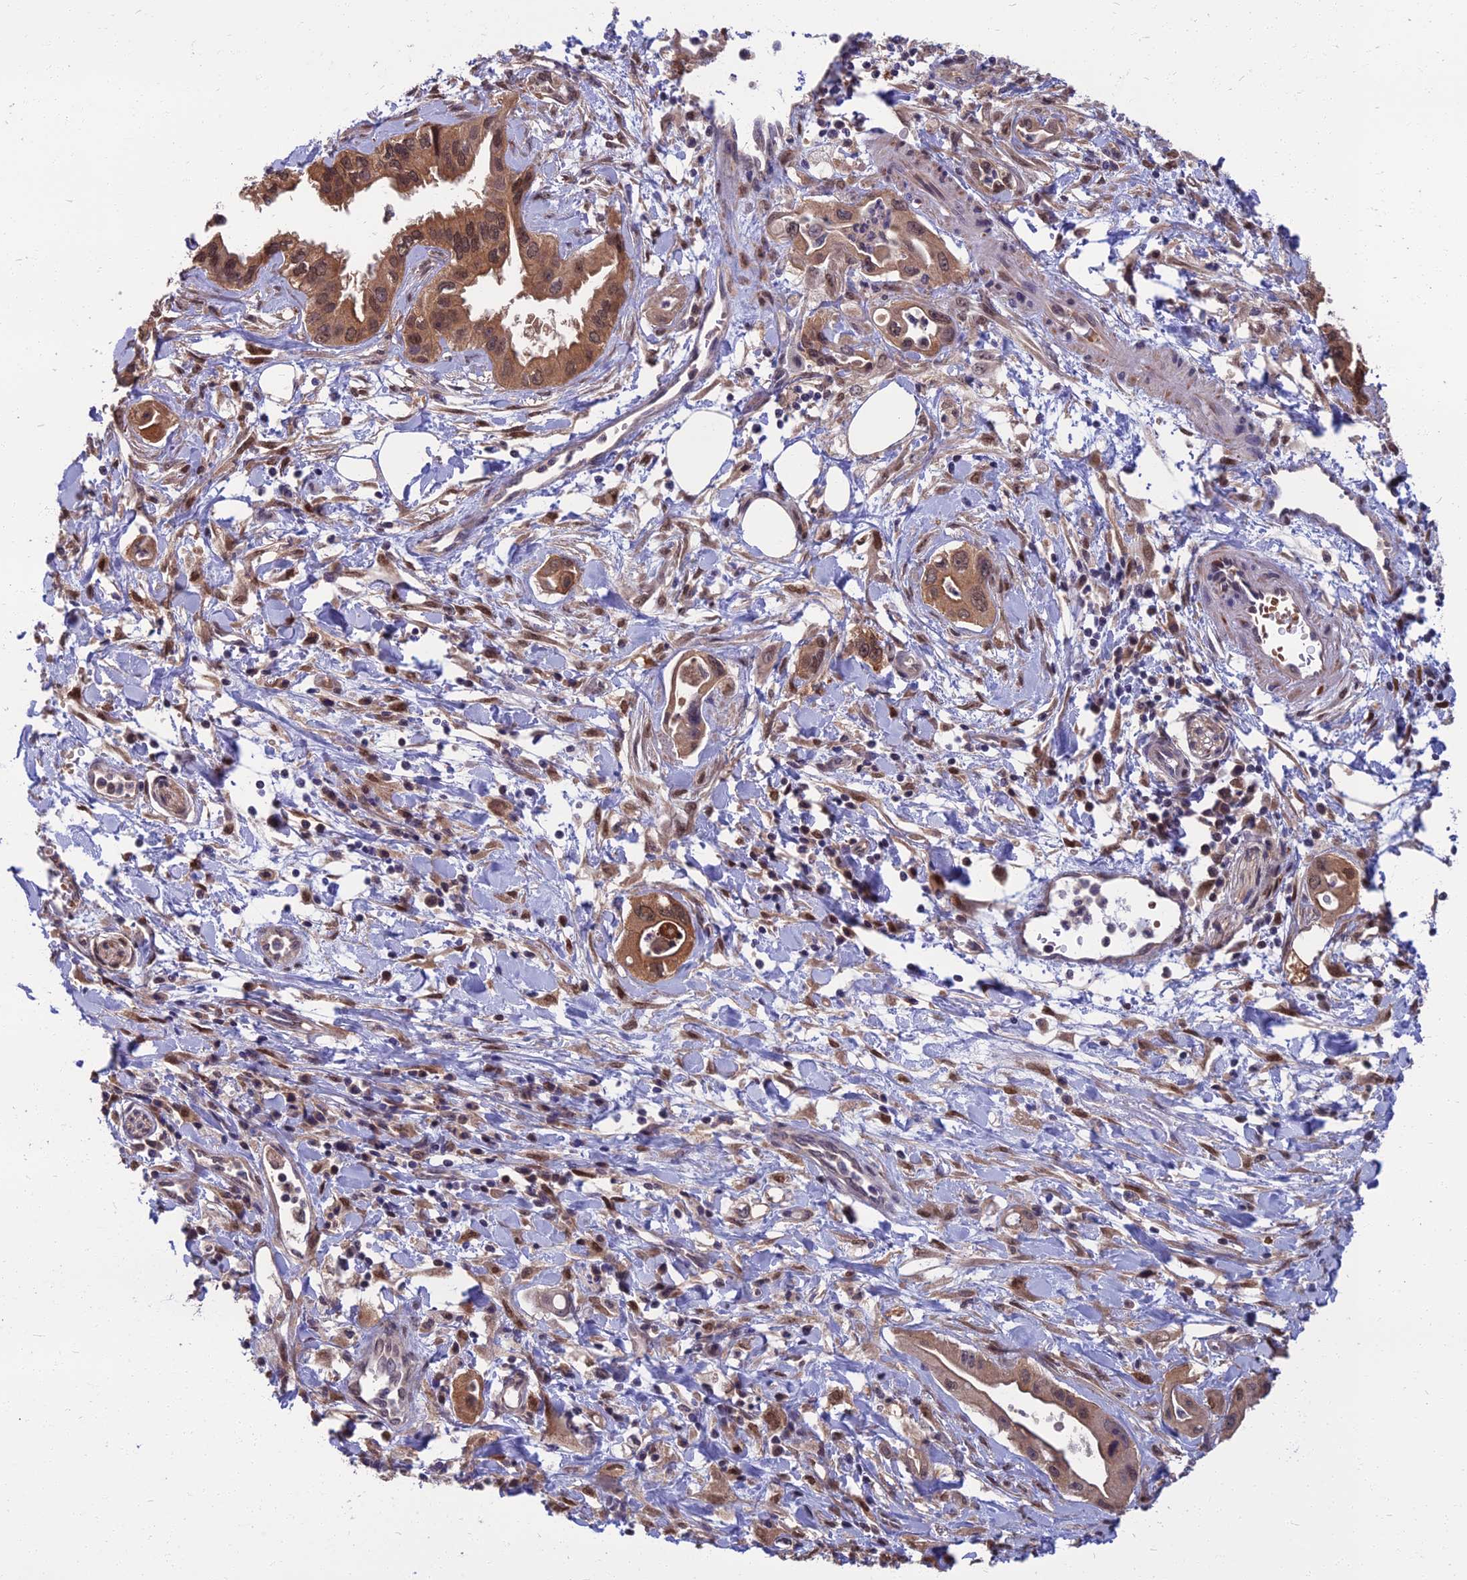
{"staining": {"intensity": "moderate", "quantity": ">75%", "location": "cytoplasmic/membranous,nuclear"}, "tissue": "pancreatic cancer", "cell_type": "Tumor cells", "image_type": "cancer", "snomed": [{"axis": "morphology", "description": "Adenocarcinoma, NOS"}, {"axis": "topography", "description": "Pancreas"}], "caption": "Protein expression analysis of adenocarcinoma (pancreatic) demonstrates moderate cytoplasmic/membranous and nuclear expression in approximately >75% of tumor cells.", "gene": "NR4A3", "patient": {"sex": "female", "age": 77}}